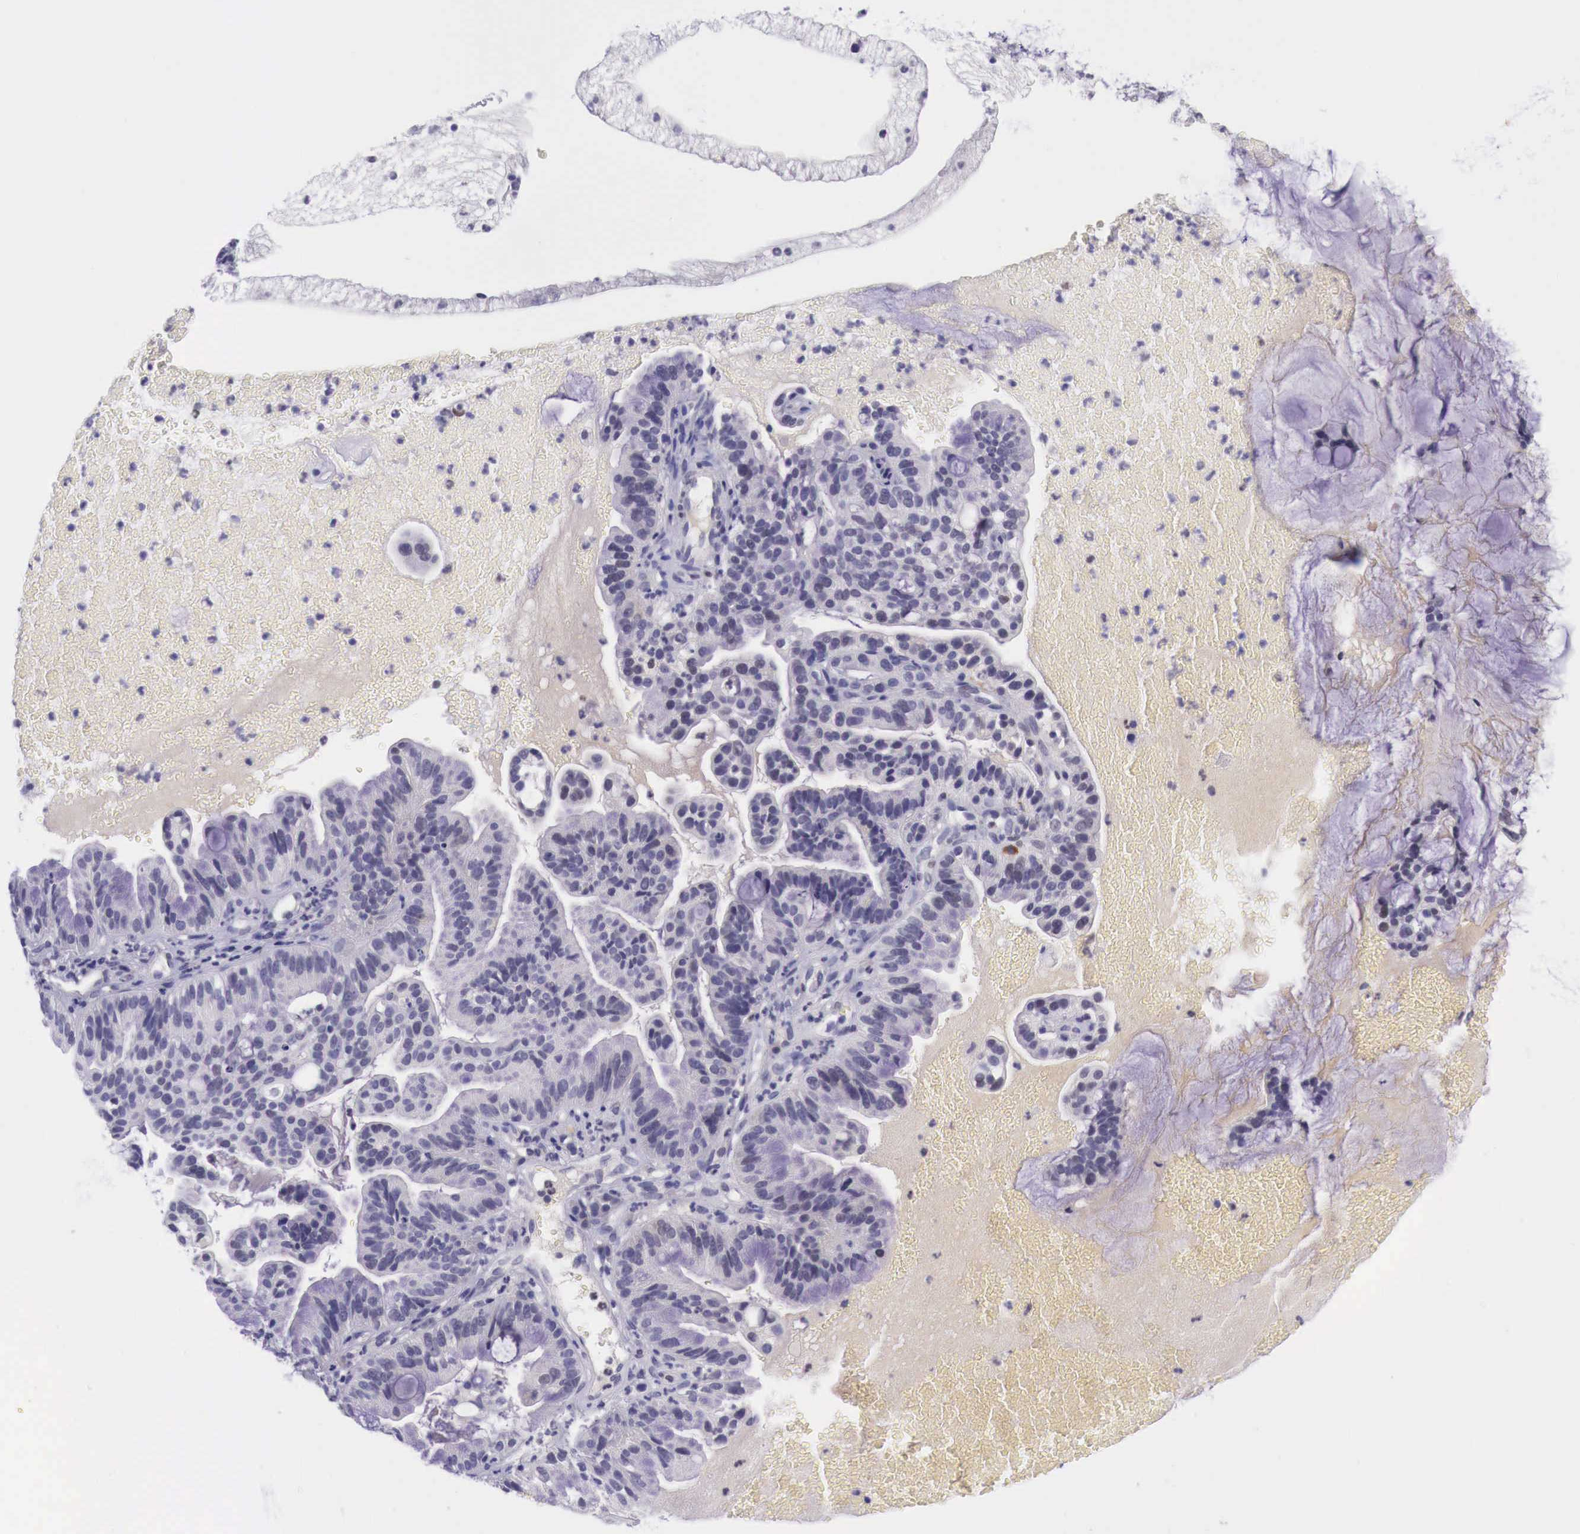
{"staining": {"intensity": "negative", "quantity": "none", "location": "none"}, "tissue": "cervical cancer", "cell_type": "Tumor cells", "image_type": "cancer", "snomed": [{"axis": "morphology", "description": "Adenocarcinoma, NOS"}, {"axis": "topography", "description": "Cervix"}], "caption": "An immunohistochemistry (IHC) photomicrograph of adenocarcinoma (cervical) is shown. There is no staining in tumor cells of adenocarcinoma (cervical).", "gene": "BCL6", "patient": {"sex": "female", "age": 41}}